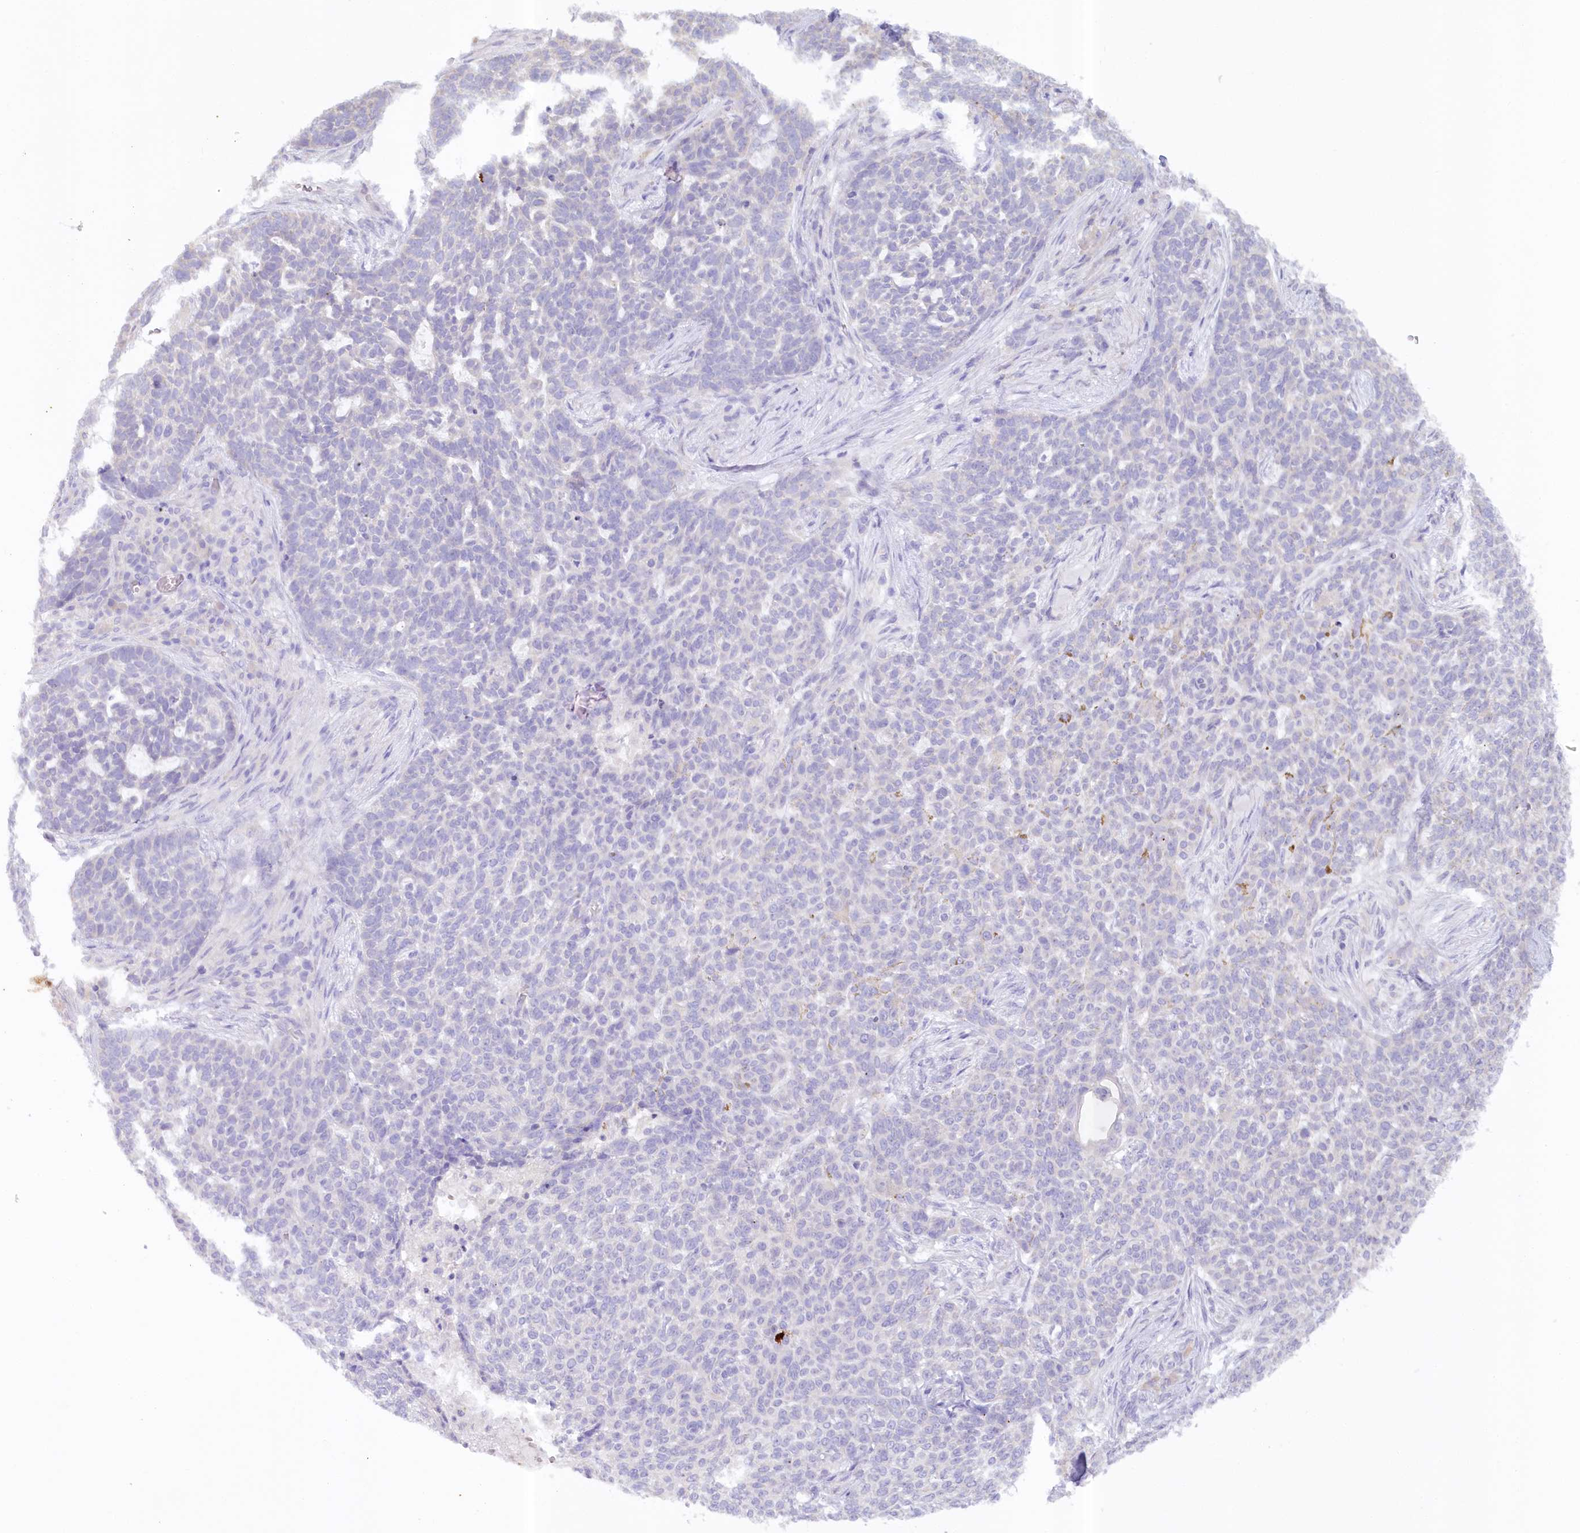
{"staining": {"intensity": "negative", "quantity": "none", "location": "none"}, "tissue": "skin cancer", "cell_type": "Tumor cells", "image_type": "cancer", "snomed": [{"axis": "morphology", "description": "Basal cell carcinoma"}, {"axis": "topography", "description": "Skin"}], "caption": "Tumor cells show no significant protein expression in skin basal cell carcinoma.", "gene": "PAIP2", "patient": {"sex": "male", "age": 85}}